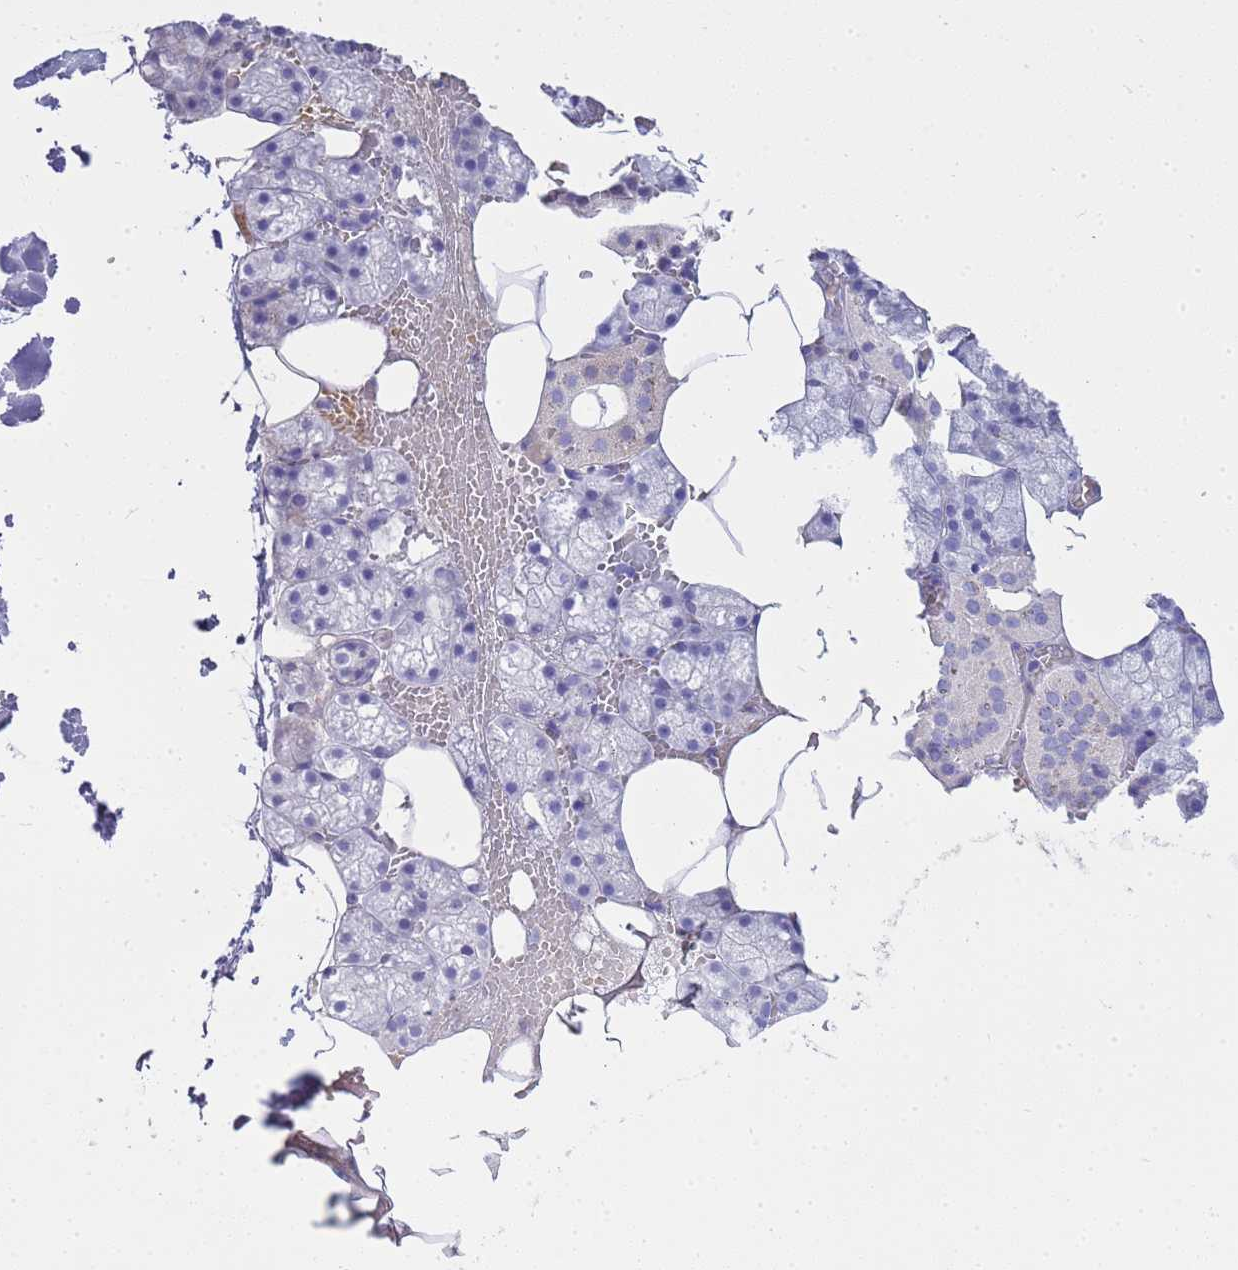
{"staining": {"intensity": "strong", "quantity": "<25%", "location": "cytoplasmic/membranous"}, "tissue": "salivary gland", "cell_type": "Glandular cells", "image_type": "normal", "snomed": [{"axis": "morphology", "description": "Normal tissue, NOS"}, {"axis": "topography", "description": "Salivary gland"}], "caption": "This photomicrograph demonstrates immunohistochemistry (IHC) staining of unremarkable salivary gland, with medium strong cytoplasmic/membranous positivity in about <25% of glandular cells.", "gene": "RIPPLY2", "patient": {"sex": "male", "age": 62}}